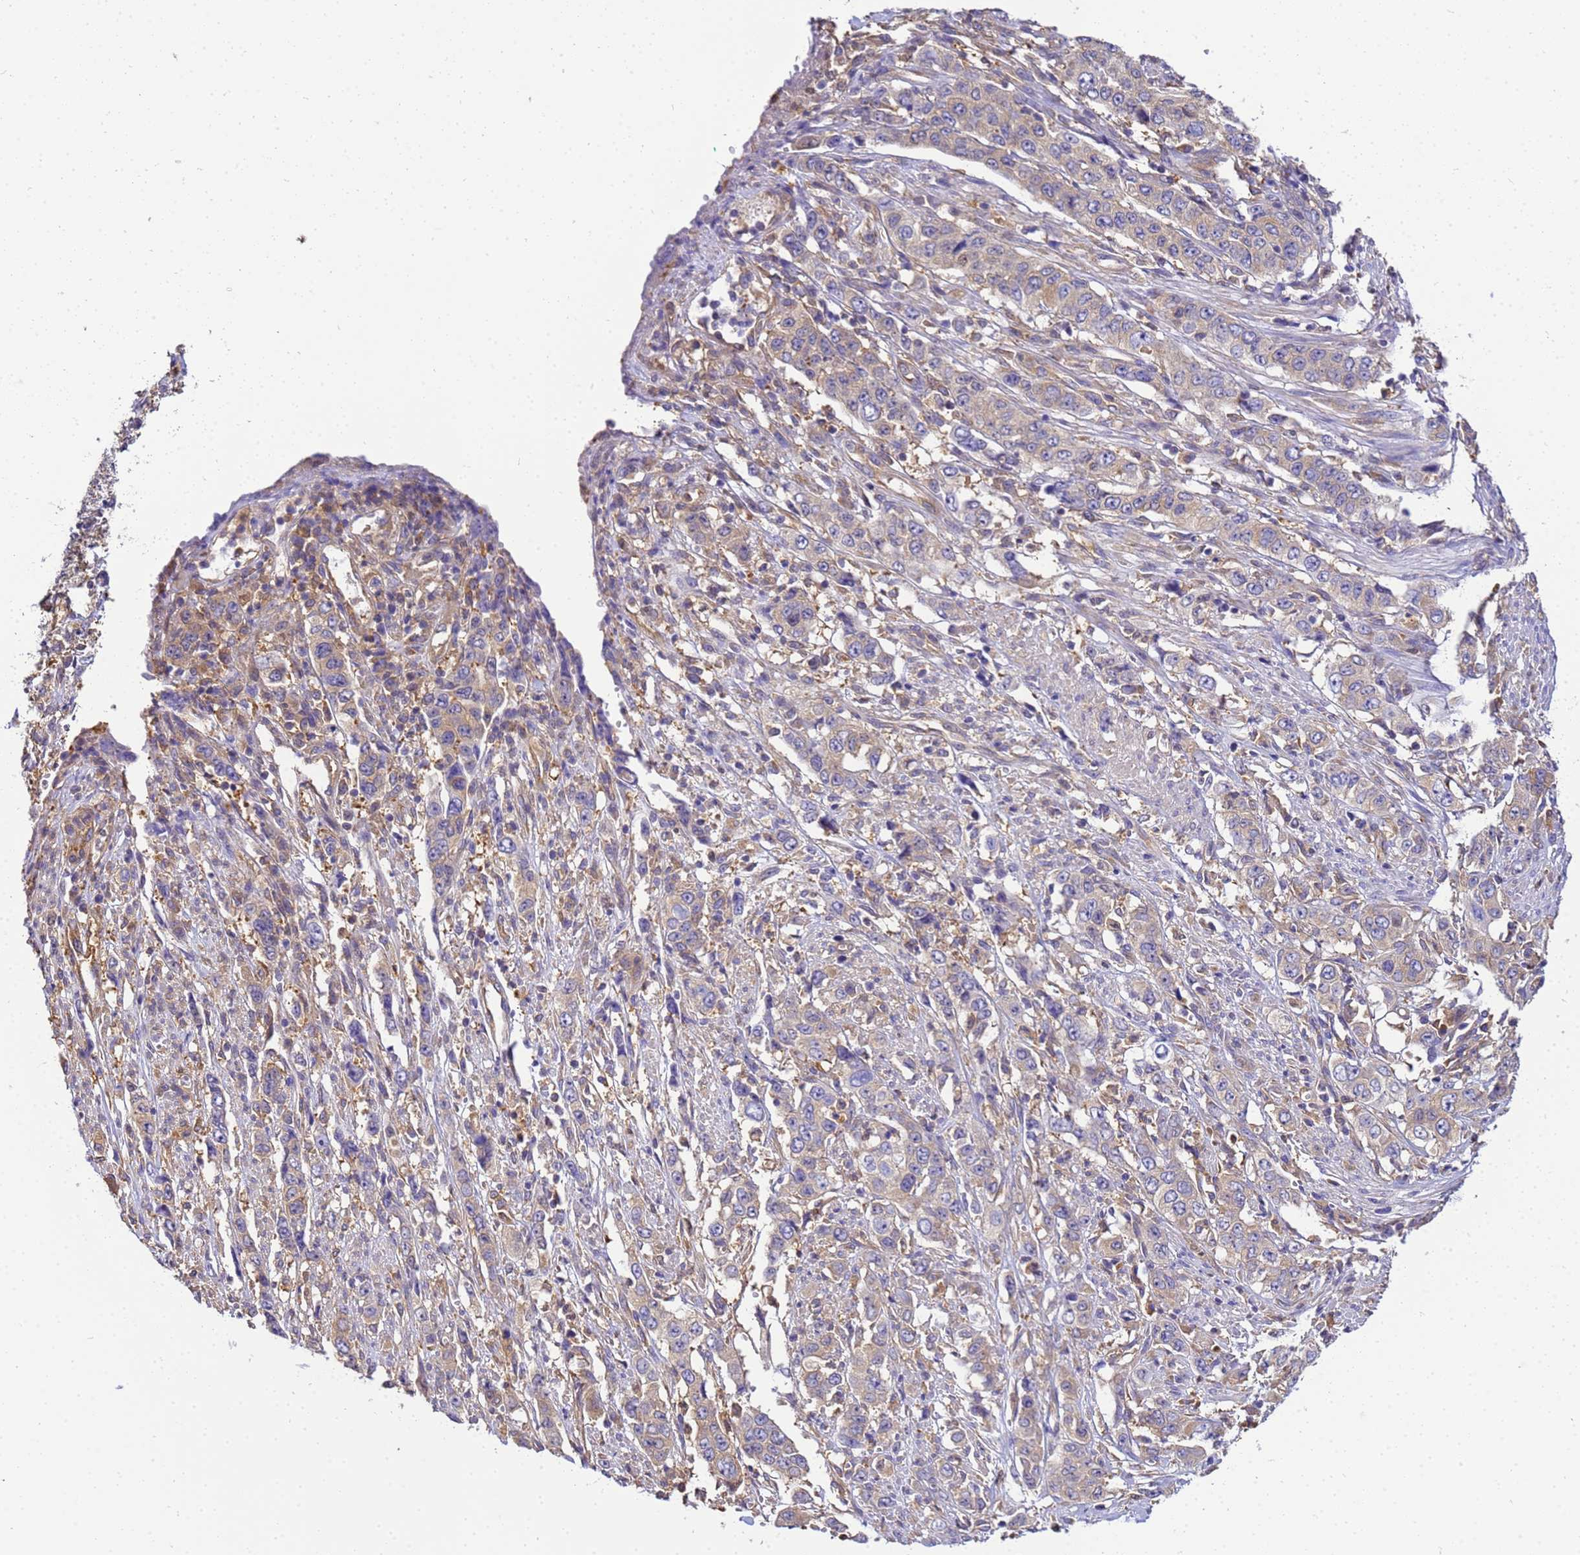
{"staining": {"intensity": "negative", "quantity": "none", "location": "none"}, "tissue": "stomach cancer", "cell_type": "Tumor cells", "image_type": "cancer", "snomed": [{"axis": "morphology", "description": "Adenocarcinoma, NOS"}, {"axis": "topography", "description": "Stomach, upper"}], "caption": "Stomach cancer stained for a protein using immunohistochemistry (IHC) displays no positivity tumor cells.", "gene": "NARS1", "patient": {"sex": "male", "age": 62}}